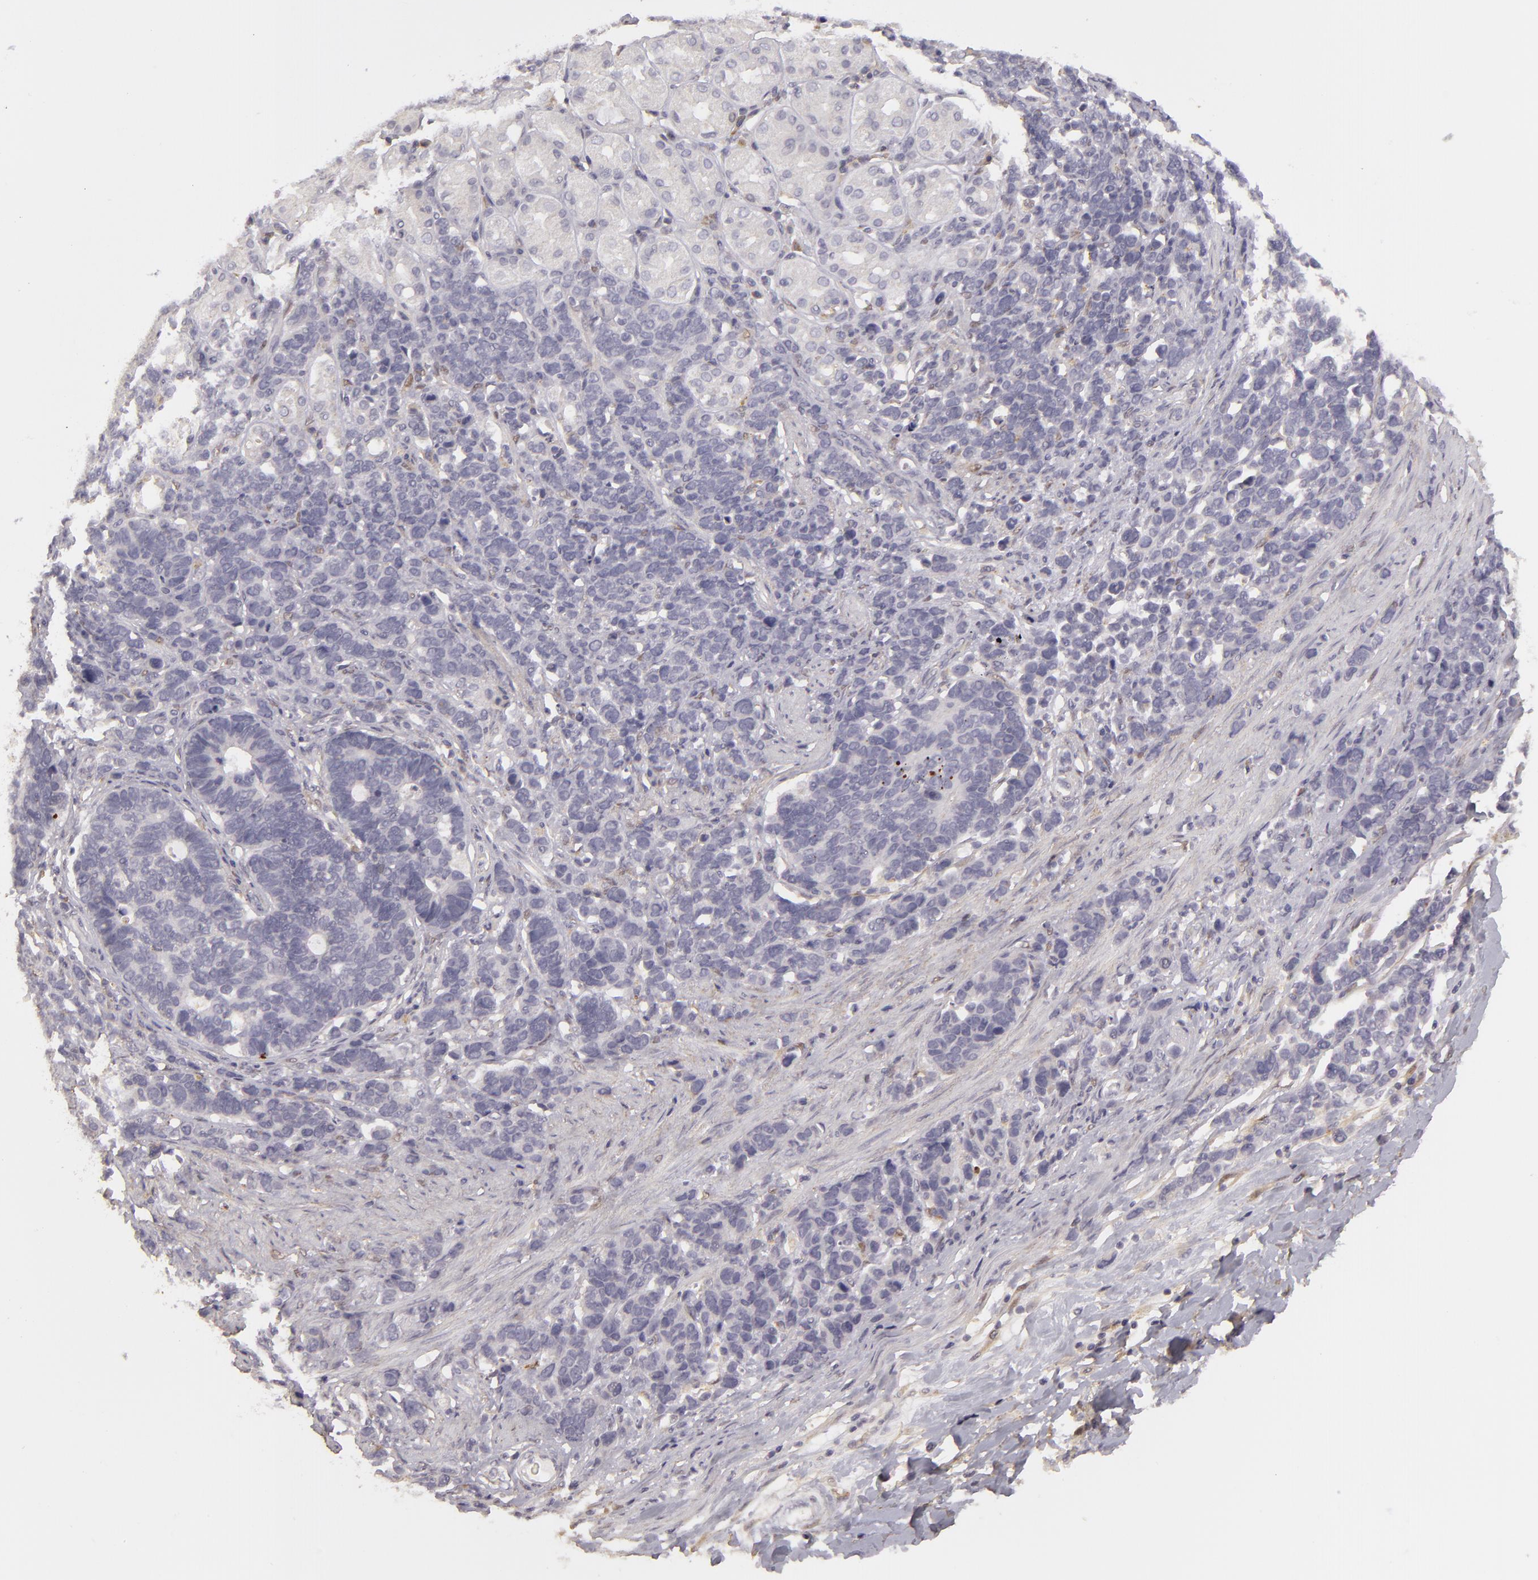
{"staining": {"intensity": "negative", "quantity": "none", "location": "none"}, "tissue": "stomach cancer", "cell_type": "Tumor cells", "image_type": "cancer", "snomed": [{"axis": "morphology", "description": "Adenocarcinoma, NOS"}, {"axis": "topography", "description": "Stomach, upper"}], "caption": "Adenocarcinoma (stomach) was stained to show a protein in brown. There is no significant staining in tumor cells. (Stains: DAB immunohistochemistry (IHC) with hematoxylin counter stain, Microscopy: brightfield microscopy at high magnification).", "gene": "EFS", "patient": {"sex": "male", "age": 71}}